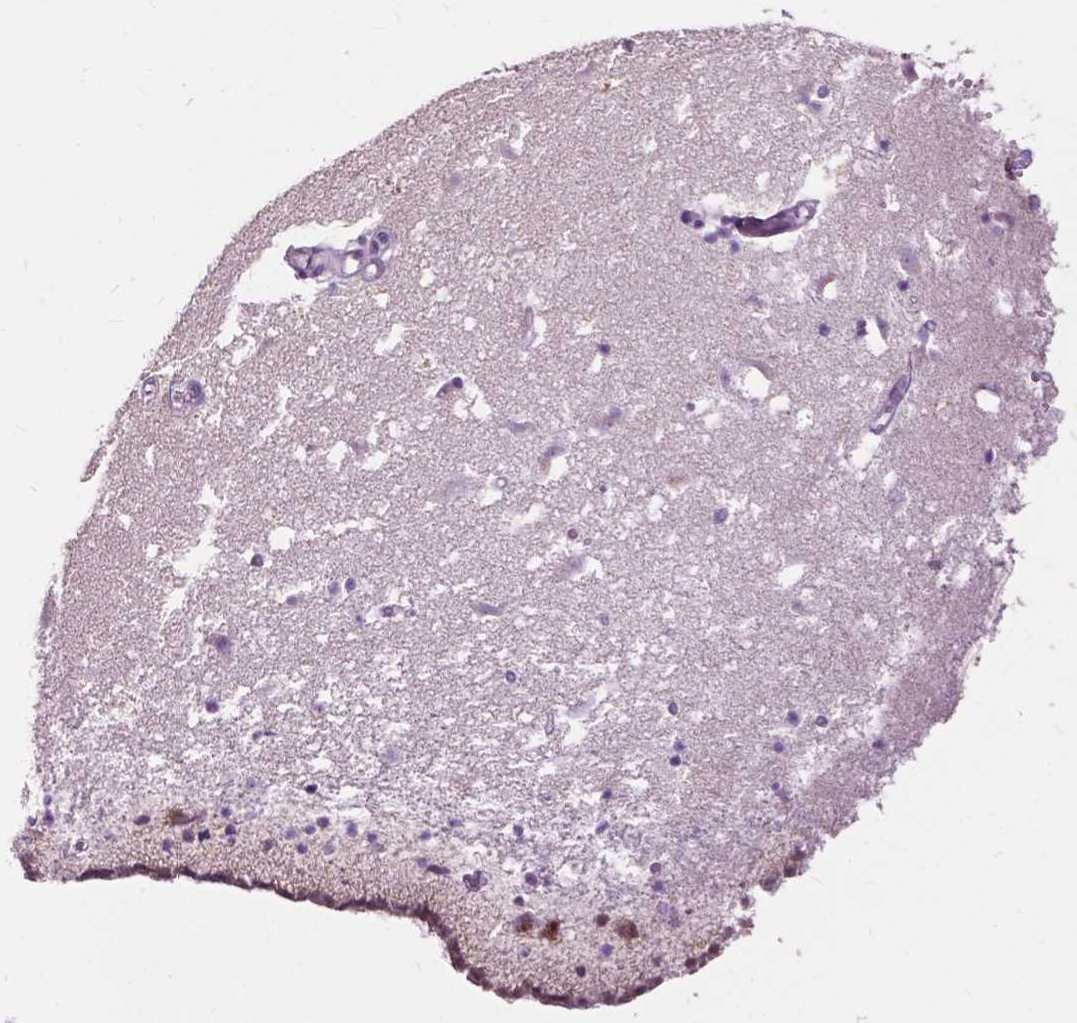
{"staining": {"intensity": "weak", "quantity": "25%-75%", "location": "cytoplasmic/membranous"}, "tissue": "caudate", "cell_type": "Glial cells", "image_type": "normal", "snomed": [{"axis": "morphology", "description": "Normal tissue, NOS"}, {"axis": "topography", "description": "Lateral ventricle wall"}], "caption": "DAB immunohistochemical staining of benign human caudate demonstrates weak cytoplasmic/membranous protein staining in approximately 25%-75% of glial cells. The protein is stained brown, and the nuclei are stained in blue (DAB (3,3'-diaminobenzidine) IHC with brightfield microscopy, high magnification).", "gene": "GPR37L1", "patient": {"sex": "female", "age": 42}}